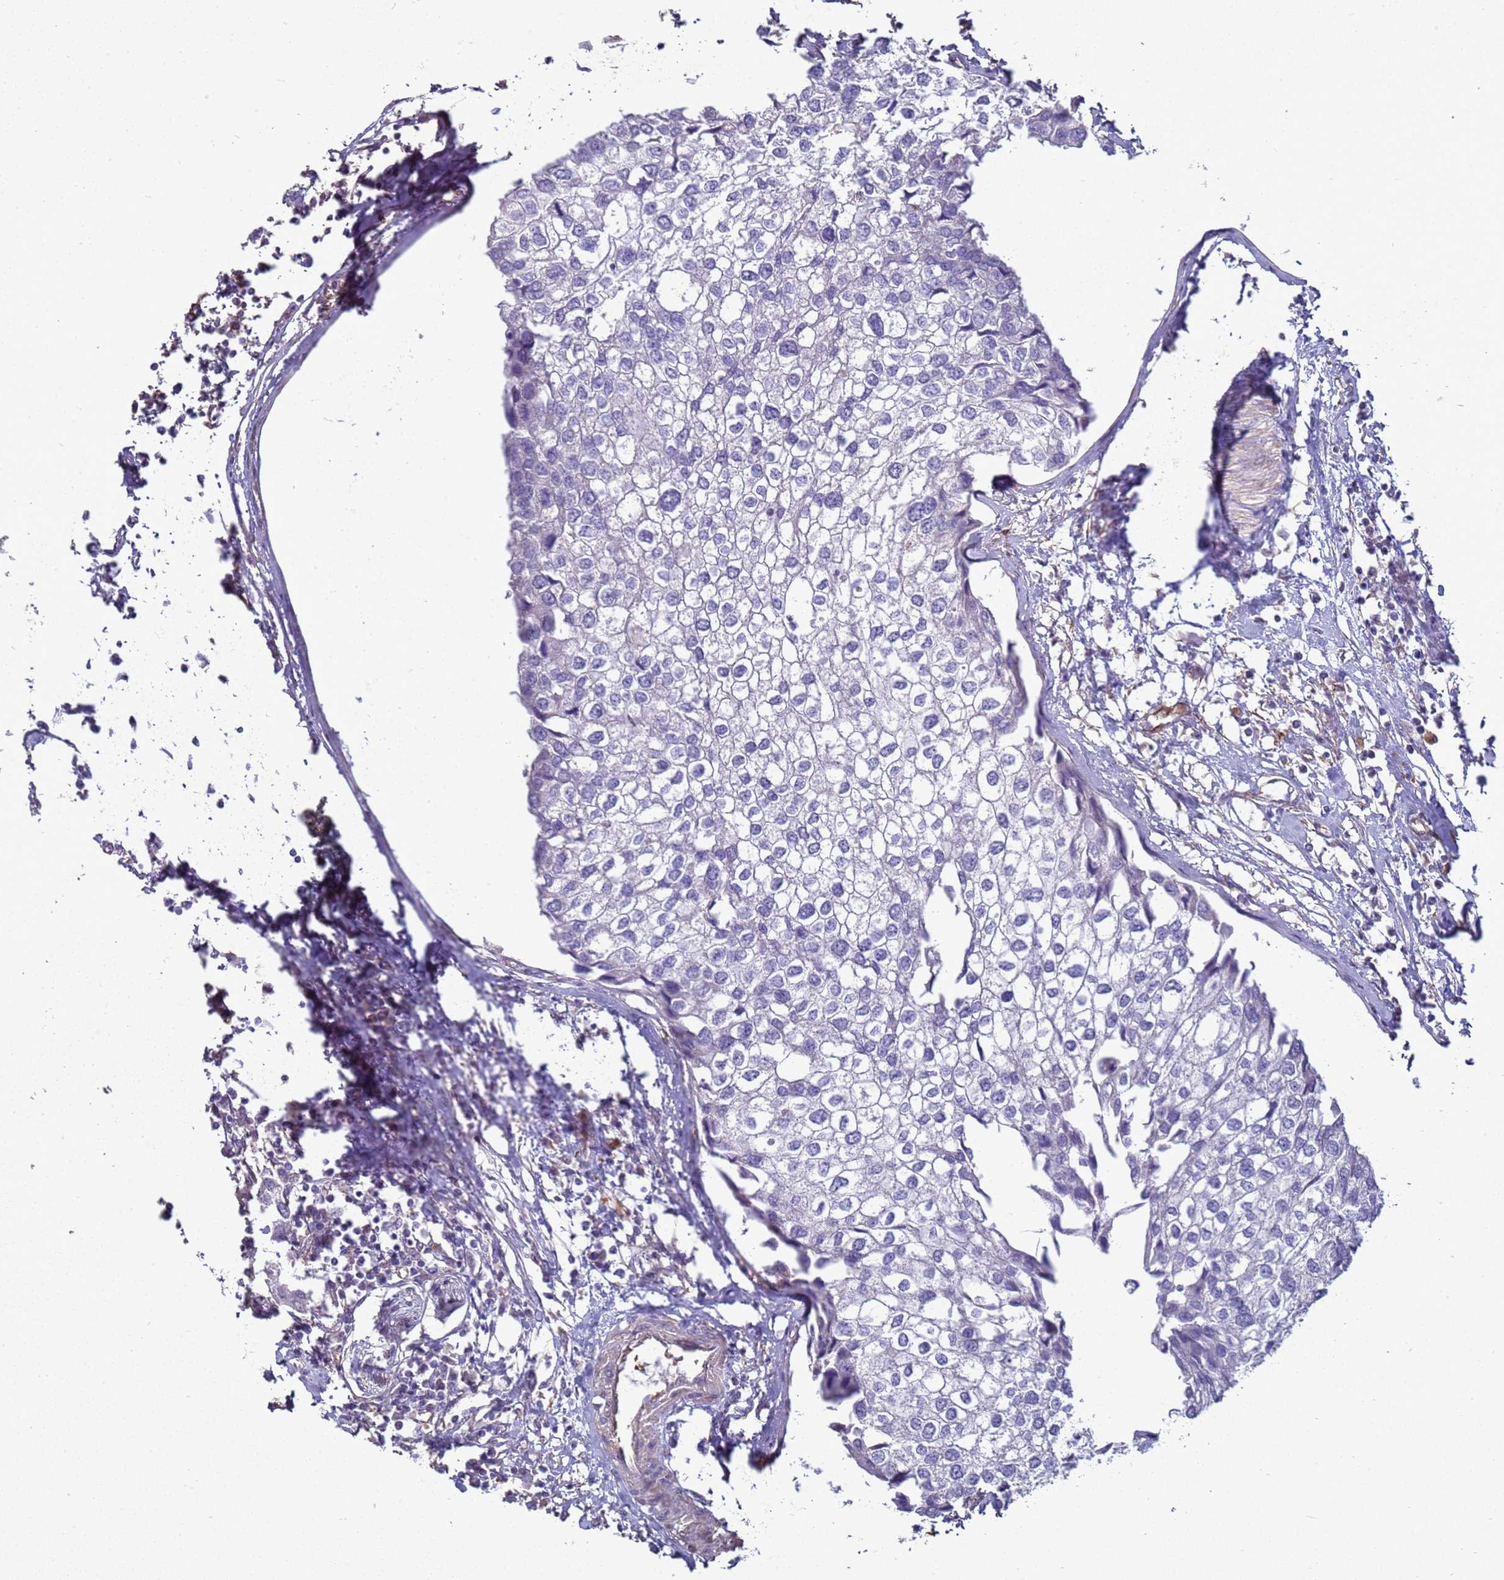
{"staining": {"intensity": "negative", "quantity": "none", "location": "none"}, "tissue": "urothelial cancer", "cell_type": "Tumor cells", "image_type": "cancer", "snomed": [{"axis": "morphology", "description": "Urothelial carcinoma, High grade"}, {"axis": "topography", "description": "Urinary bladder"}], "caption": "Immunohistochemistry (IHC) micrograph of neoplastic tissue: urothelial cancer stained with DAB (3,3'-diaminobenzidine) reveals no significant protein expression in tumor cells.", "gene": "SGIP1", "patient": {"sex": "male", "age": 64}}